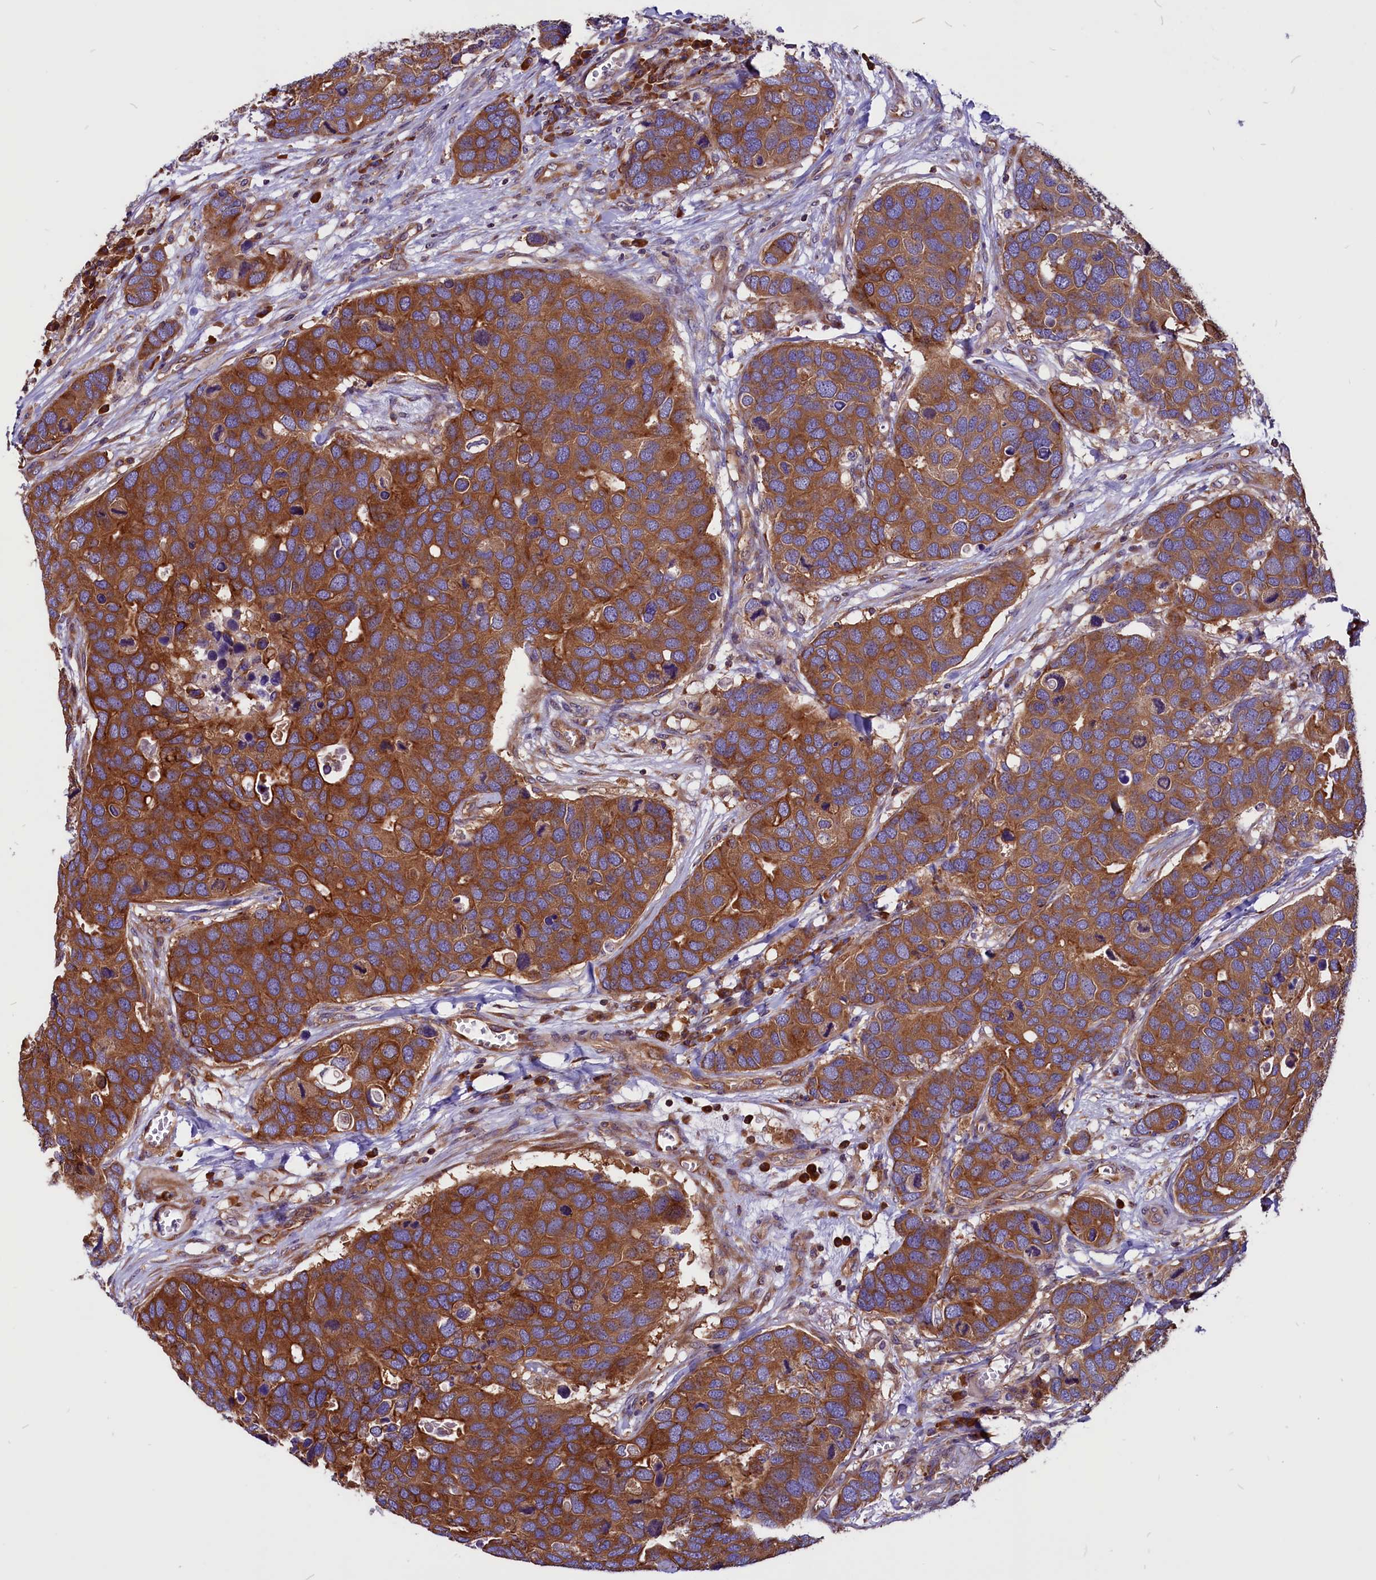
{"staining": {"intensity": "strong", "quantity": ">75%", "location": "cytoplasmic/membranous"}, "tissue": "breast cancer", "cell_type": "Tumor cells", "image_type": "cancer", "snomed": [{"axis": "morphology", "description": "Duct carcinoma"}, {"axis": "topography", "description": "Breast"}], "caption": "Invasive ductal carcinoma (breast) stained with a brown dye displays strong cytoplasmic/membranous positive positivity in about >75% of tumor cells.", "gene": "EIF3G", "patient": {"sex": "female", "age": 83}}